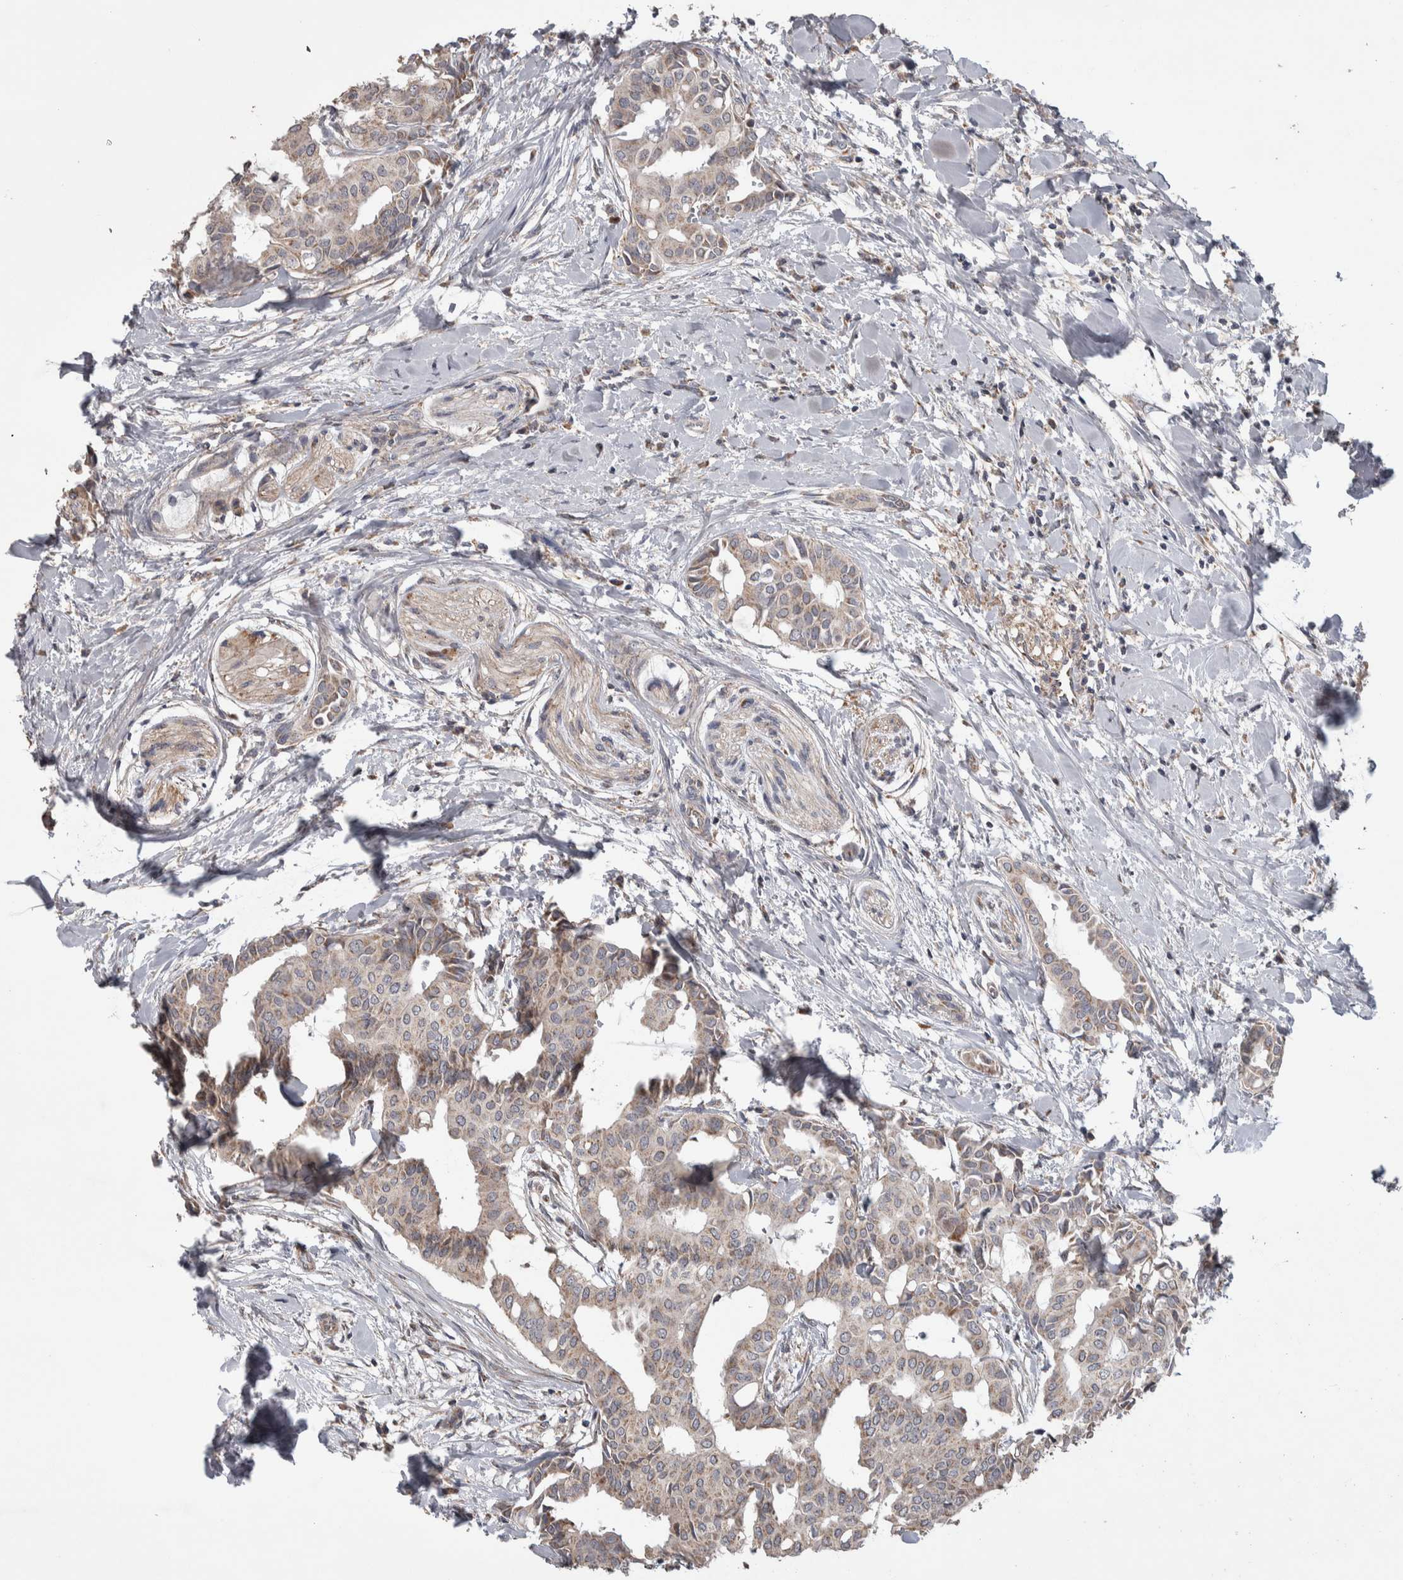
{"staining": {"intensity": "weak", "quantity": ">75%", "location": "cytoplasmic/membranous"}, "tissue": "head and neck cancer", "cell_type": "Tumor cells", "image_type": "cancer", "snomed": [{"axis": "morphology", "description": "Adenocarcinoma, NOS"}, {"axis": "topography", "description": "Salivary gland"}, {"axis": "topography", "description": "Head-Neck"}], "caption": "Brown immunohistochemical staining in head and neck cancer (adenocarcinoma) demonstrates weak cytoplasmic/membranous positivity in about >75% of tumor cells. The protein of interest is stained brown, and the nuclei are stained in blue (DAB IHC with brightfield microscopy, high magnification).", "gene": "SCO1", "patient": {"sex": "female", "age": 59}}